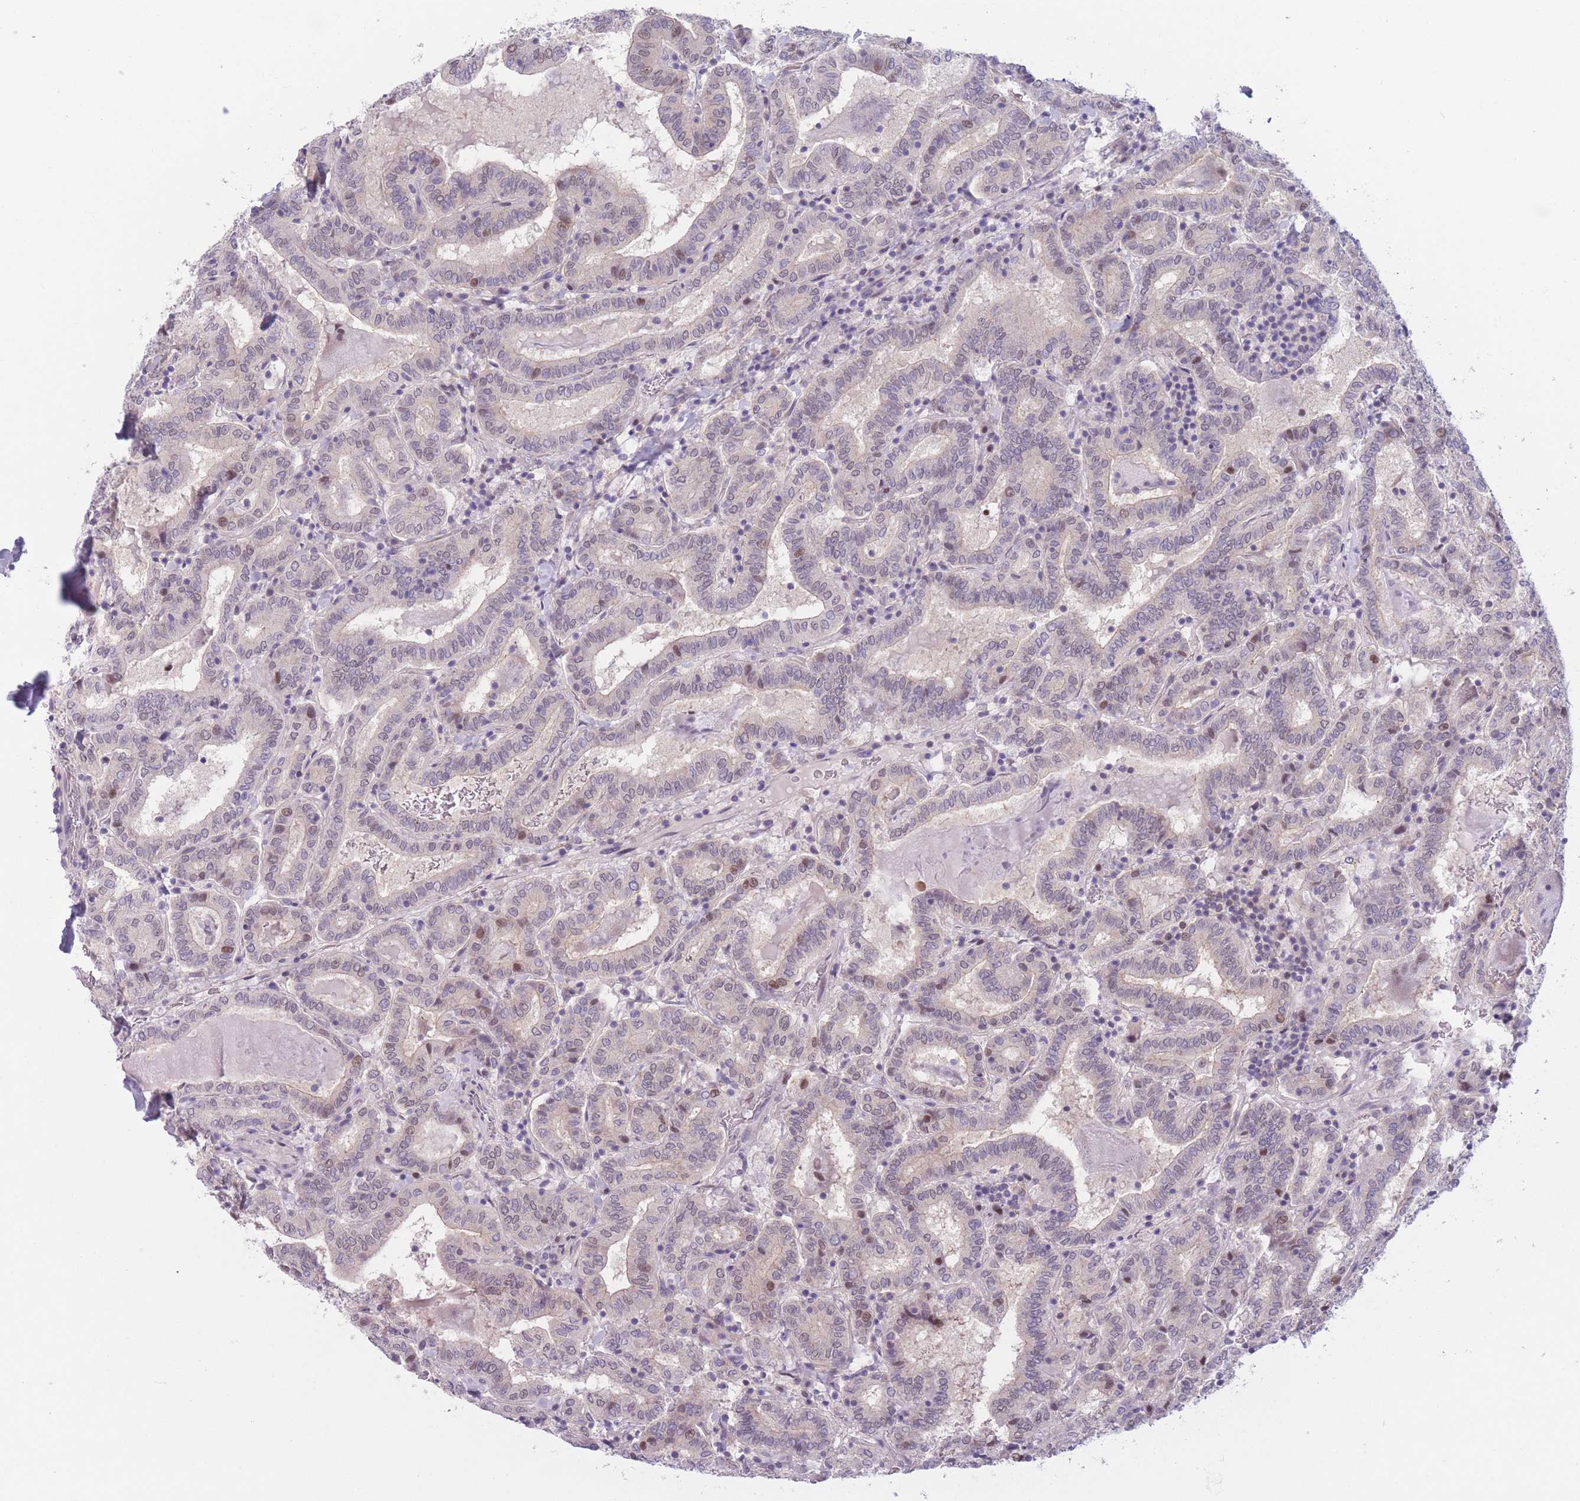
{"staining": {"intensity": "moderate", "quantity": "<25%", "location": "nuclear"}, "tissue": "thyroid cancer", "cell_type": "Tumor cells", "image_type": "cancer", "snomed": [{"axis": "morphology", "description": "Papillary adenocarcinoma, NOS"}, {"axis": "topography", "description": "Thyroid gland"}], "caption": "Papillary adenocarcinoma (thyroid) stained with IHC demonstrates moderate nuclear expression in about <25% of tumor cells. (DAB = brown stain, brightfield microscopy at high magnification).", "gene": "ZNF439", "patient": {"sex": "female", "age": 72}}